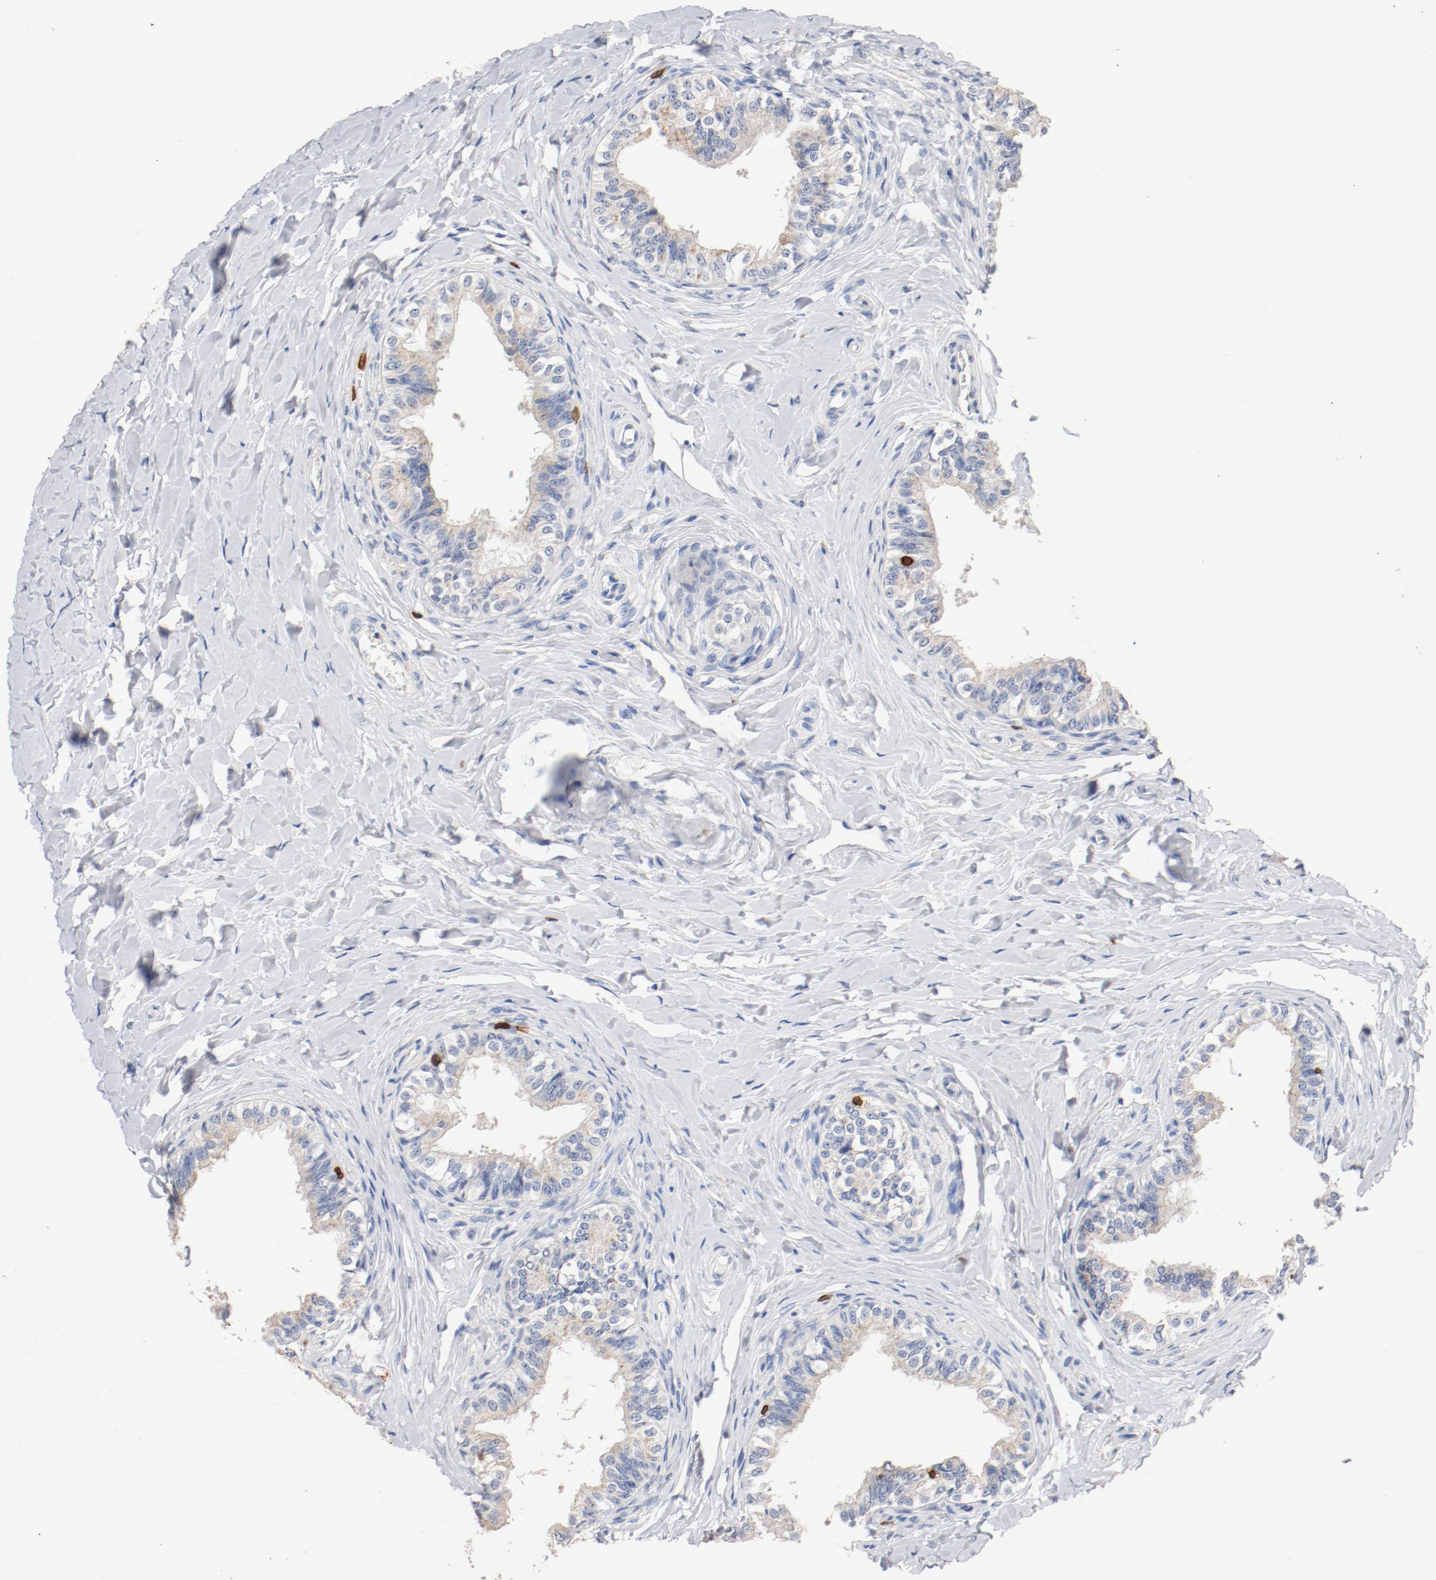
{"staining": {"intensity": "weak", "quantity": ">75%", "location": "cytoplasmic/membranous"}, "tissue": "epididymis", "cell_type": "Glandular cells", "image_type": "normal", "snomed": [{"axis": "morphology", "description": "Normal tissue, NOS"}, {"axis": "topography", "description": "Soft tissue"}, {"axis": "topography", "description": "Epididymis"}], "caption": "Approximately >75% of glandular cells in normal human epididymis show weak cytoplasmic/membranous protein positivity as visualized by brown immunohistochemical staining.", "gene": "CD247", "patient": {"sex": "male", "age": 26}}